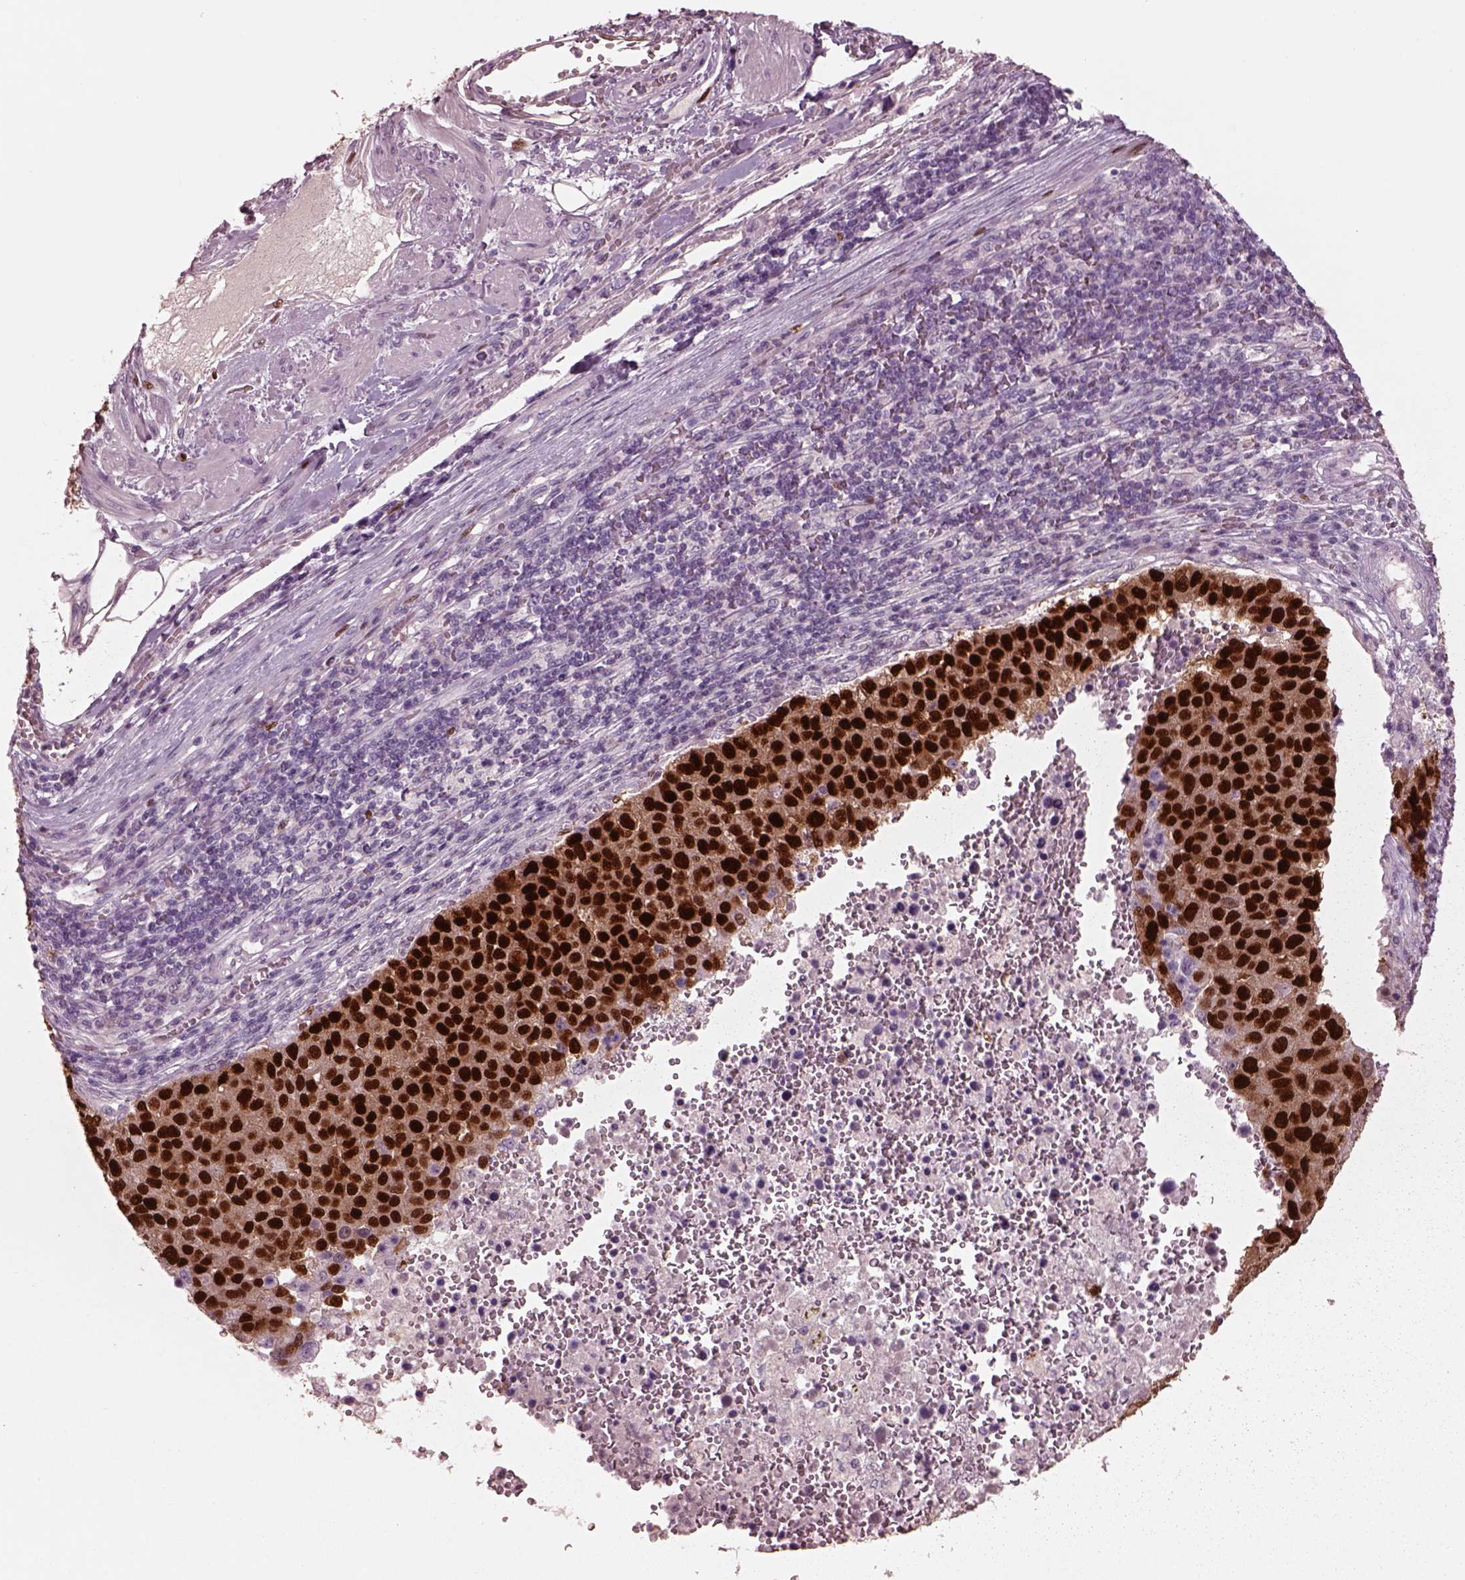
{"staining": {"intensity": "strong", "quantity": ">75%", "location": "nuclear"}, "tissue": "pancreatic cancer", "cell_type": "Tumor cells", "image_type": "cancer", "snomed": [{"axis": "morphology", "description": "Adenocarcinoma, NOS"}, {"axis": "topography", "description": "Pancreas"}], "caption": "Immunohistochemistry (IHC) of human adenocarcinoma (pancreatic) displays high levels of strong nuclear staining in approximately >75% of tumor cells.", "gene": "SOX9", "patient": {"sex": "female", "age": 61}}